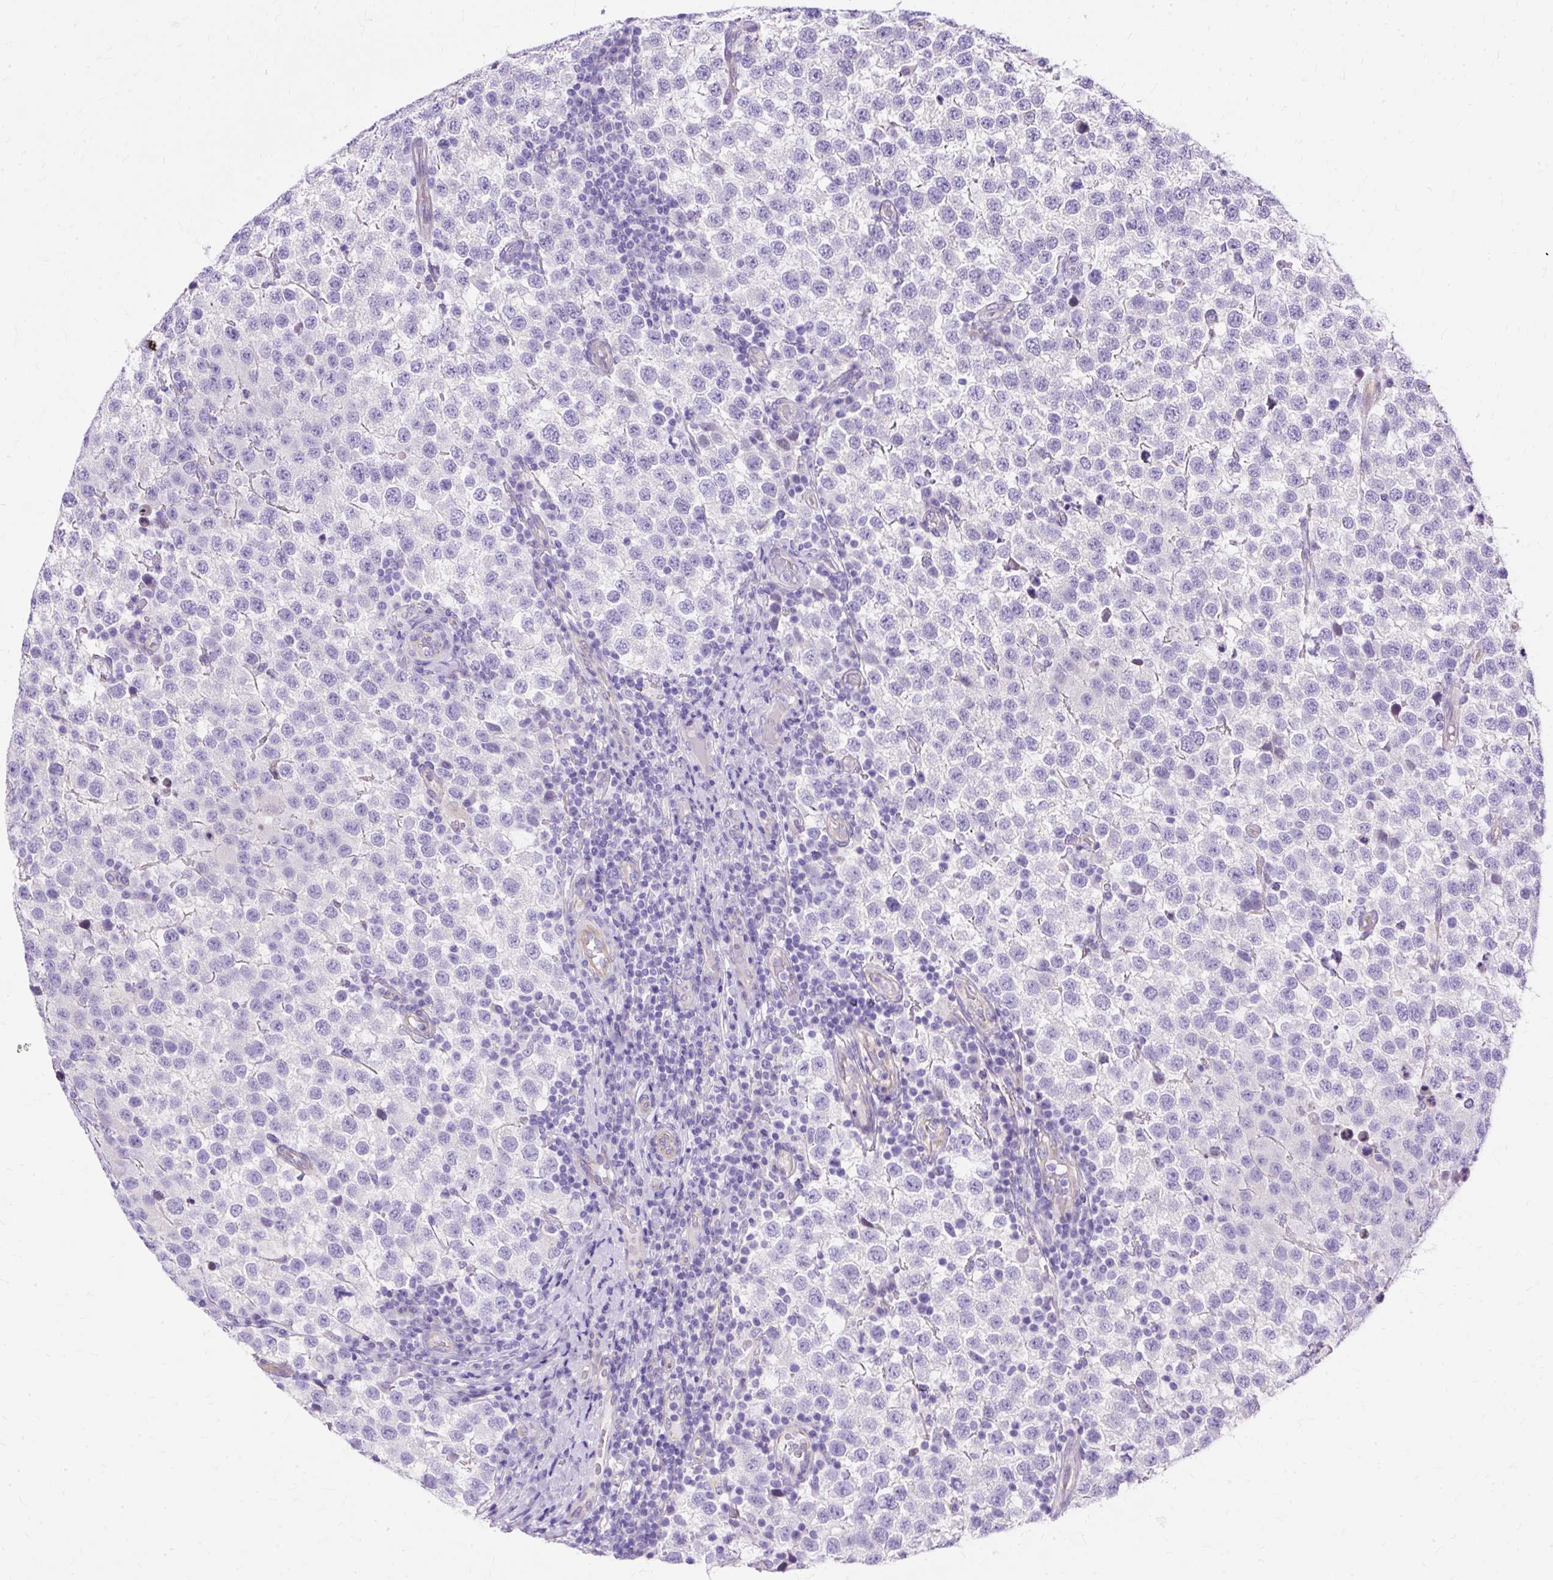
{"staining": {"intensity": "negative", "quantity": "none", "location": "none"}, "tissue": "testis cancer", "cell_type": "Tumor cells", "image_type": "cancer", "snomed": [{"axis": "morphology", "description": "Seminoma, NOS"}, {"axis": "topography", "description": "Testis"}], "caption": "Immunohistochemistry micrograph of neoplastic tissue: seminoma (testis) stained with DAB (3,3'-diaminobenzidine) exhibits no significant protein staining in tumor cells. (DAB immunohistochemistry with hematoxylin counter stain).", "gene": "MYO6", "patient": {"sex": "male", "age": 34}}